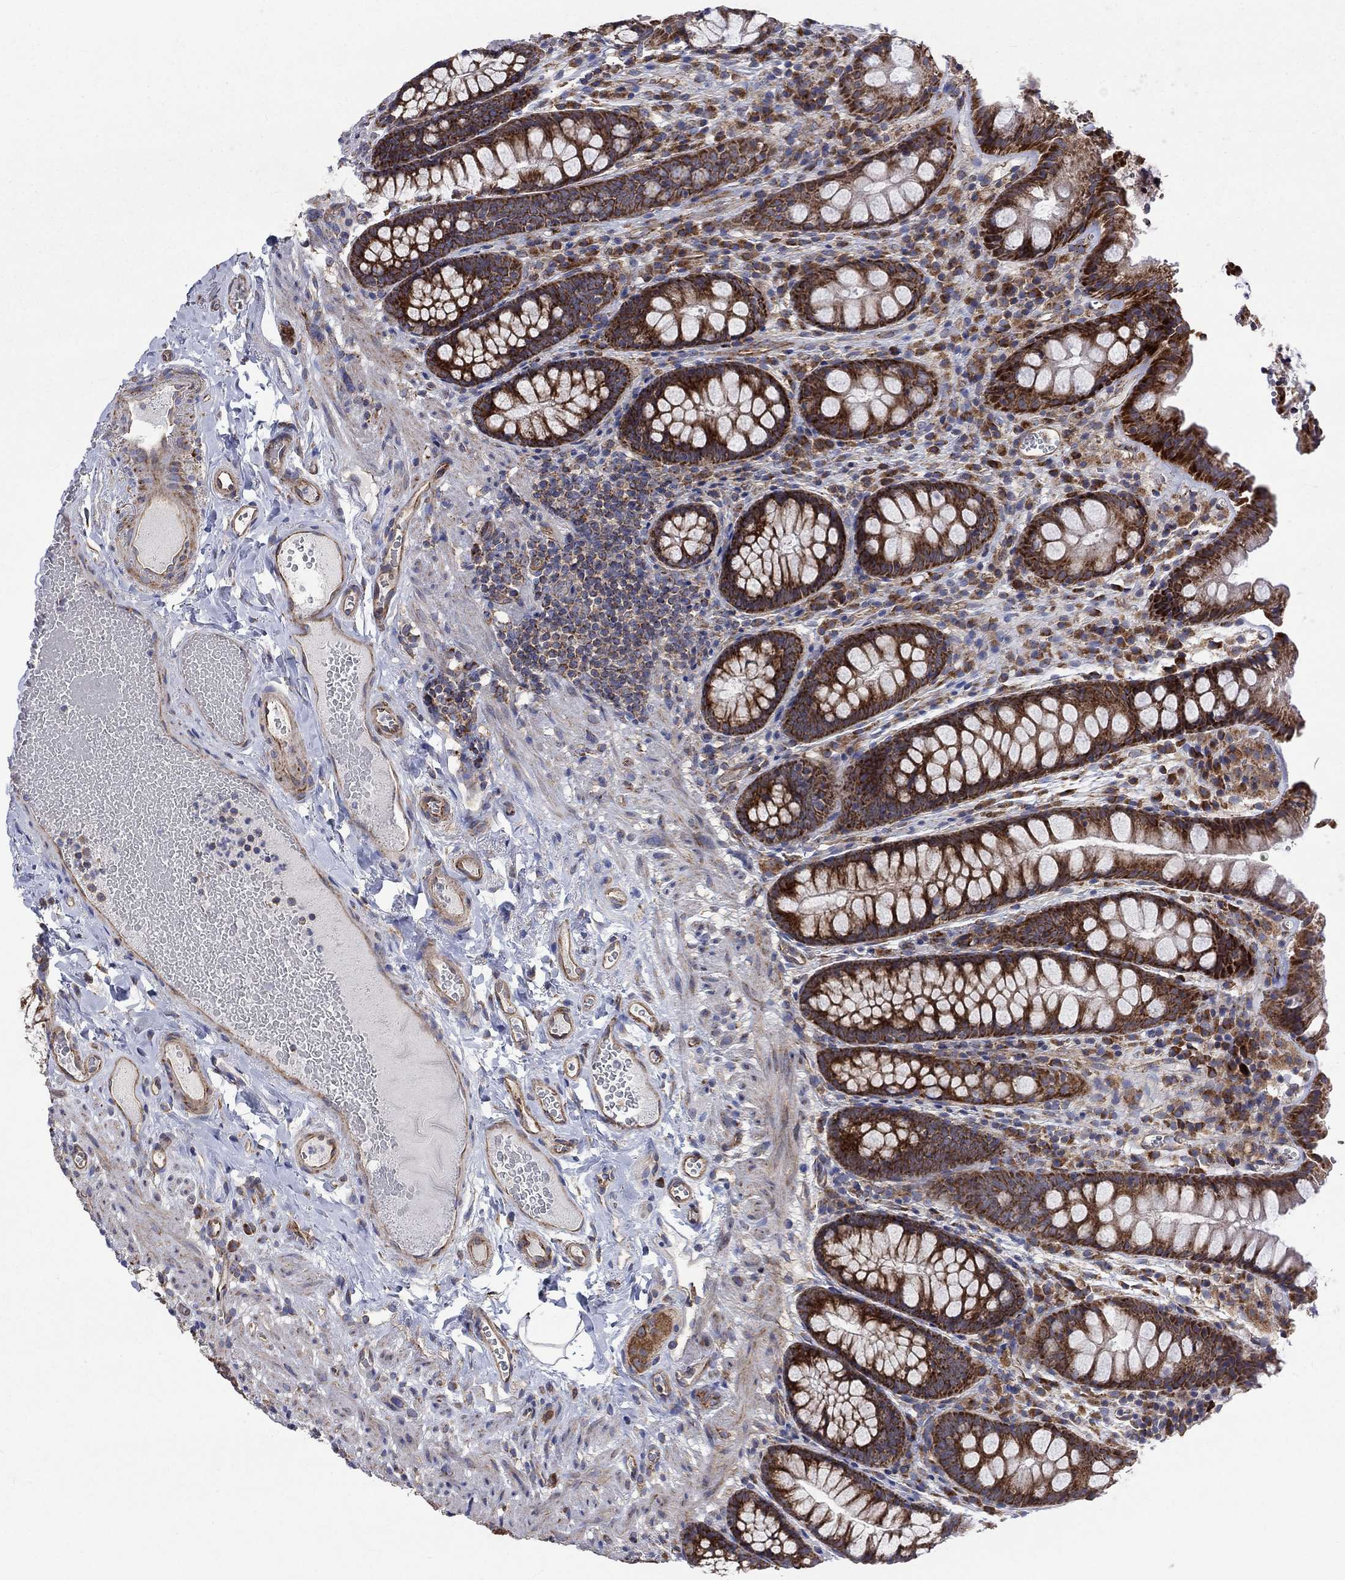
{"staining": {"intensity": "moderate", "quantity": ">75%", "location": "cytoplasmic/membranous"}, "tissue": "colon", "cell_type": "Endothelial cells", "image_type": "normal", "snomed": [{"axis": "morphology", "description": "Normal tissue, NOS"}, {"axis": "topography", "description": "Colon"}], "caption": "Protein expression analysis of unremarkable colon displays moderate cytoplasmic/membranous staining in about >75% of endothelial cells. Using DAB (3,3'-diaminobenzidine) (brown) and hematoxylin (blue) stains, captured at high magnification using brightfield microscopy.", "gene": "RPLP0", "patient": {"sex": "female", "age": 86}}